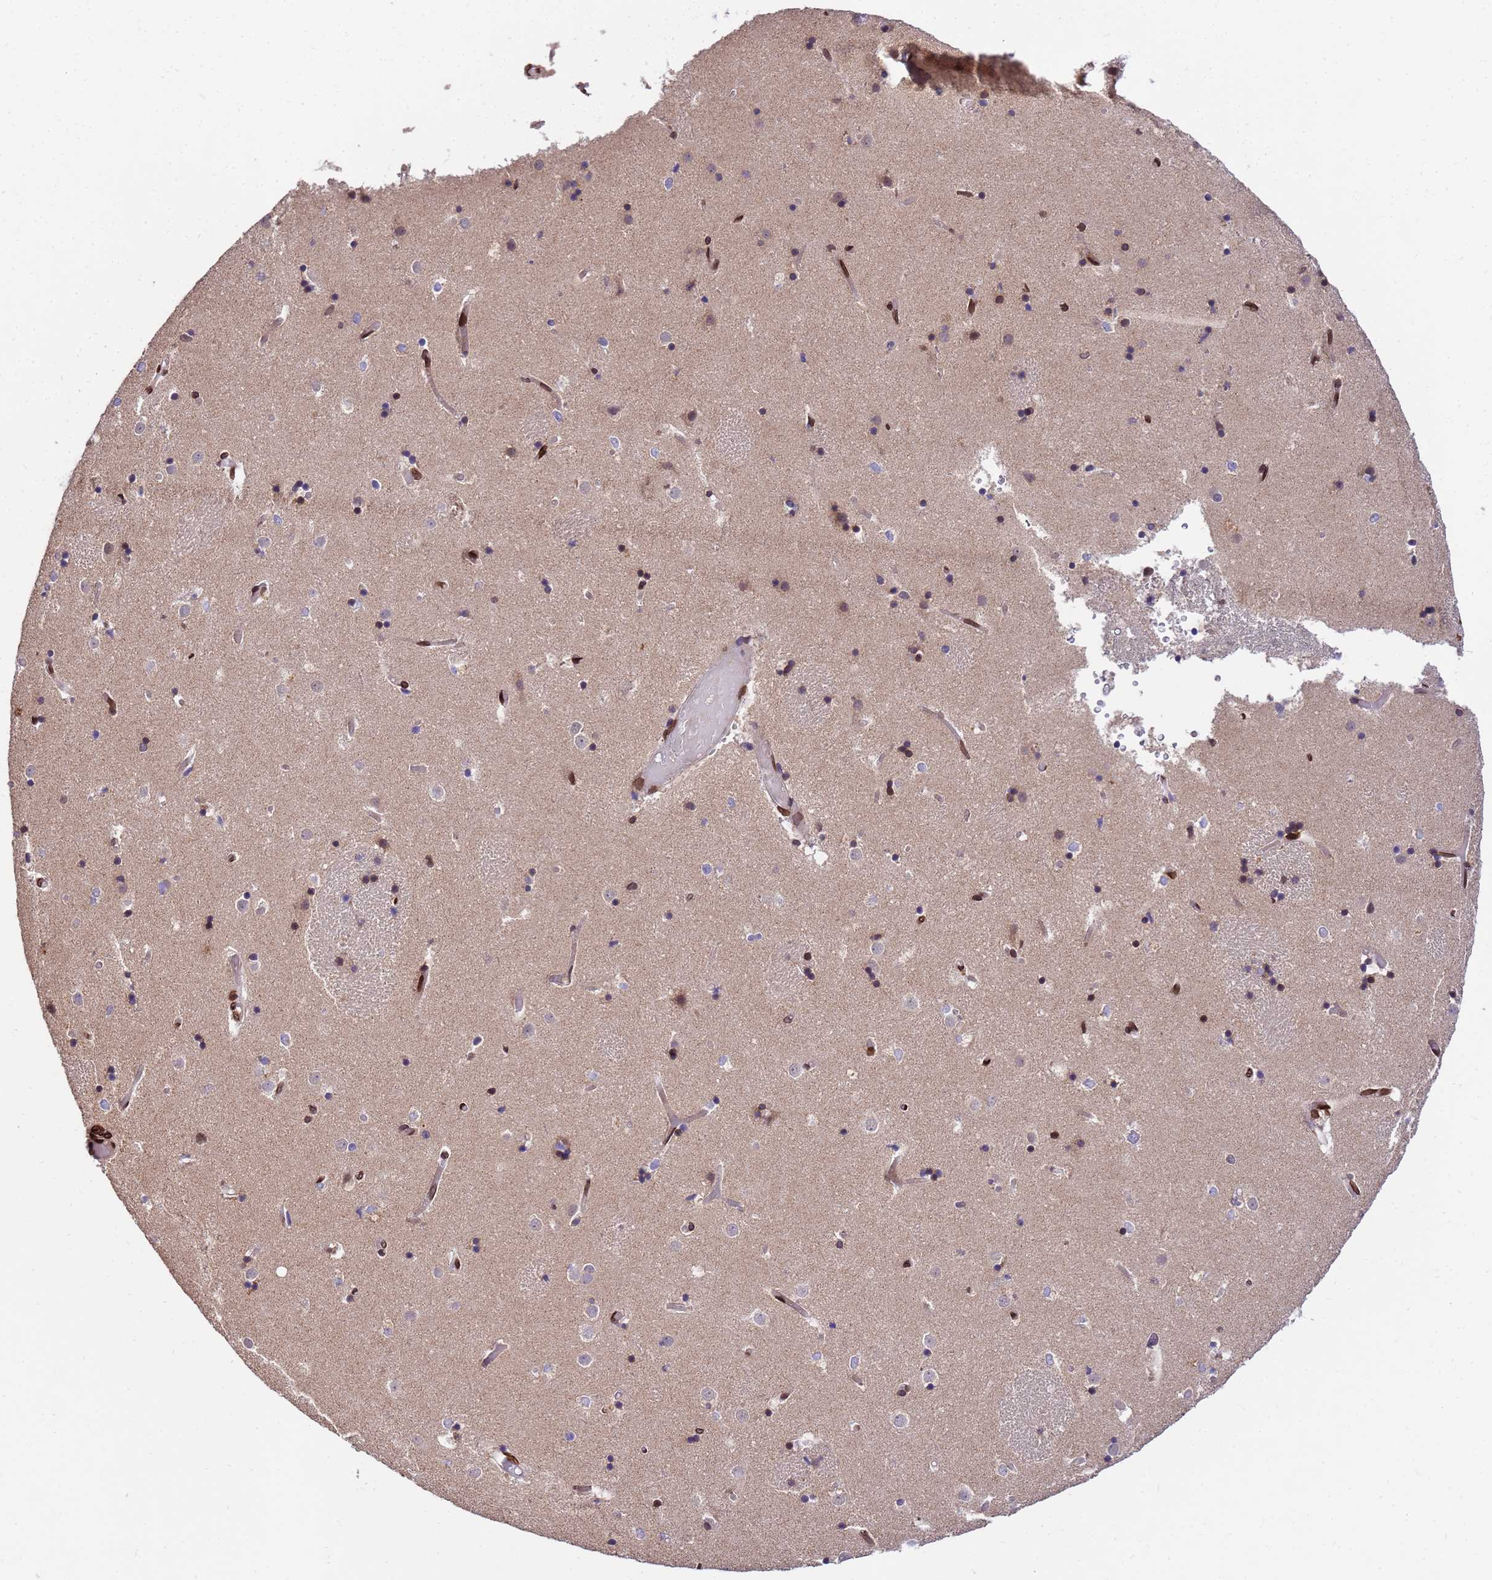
{"staining": {"intensity": "moderate", "quantity": "25%-75%", "location": "nuclear"}, "tissue": "caudate", "cell_type": "Glial cells", "image_type": "normal", "snomed": [{"axis": "morphology", "description": "Normal tissue, NOS"}, {"axis": "topography", "description": "Lateral ventricle wall"}], "caption": "The photomicrograph shows a brown stain indicating the presence of a protein in the nuclear of glial cells in caudate. (Stains: DAB in brown, nuclei in blue, Microscopy: brightfield microscopy at high magnification).", "gene": "GPR135", "patient": {"sex": "female", "age": 52}}